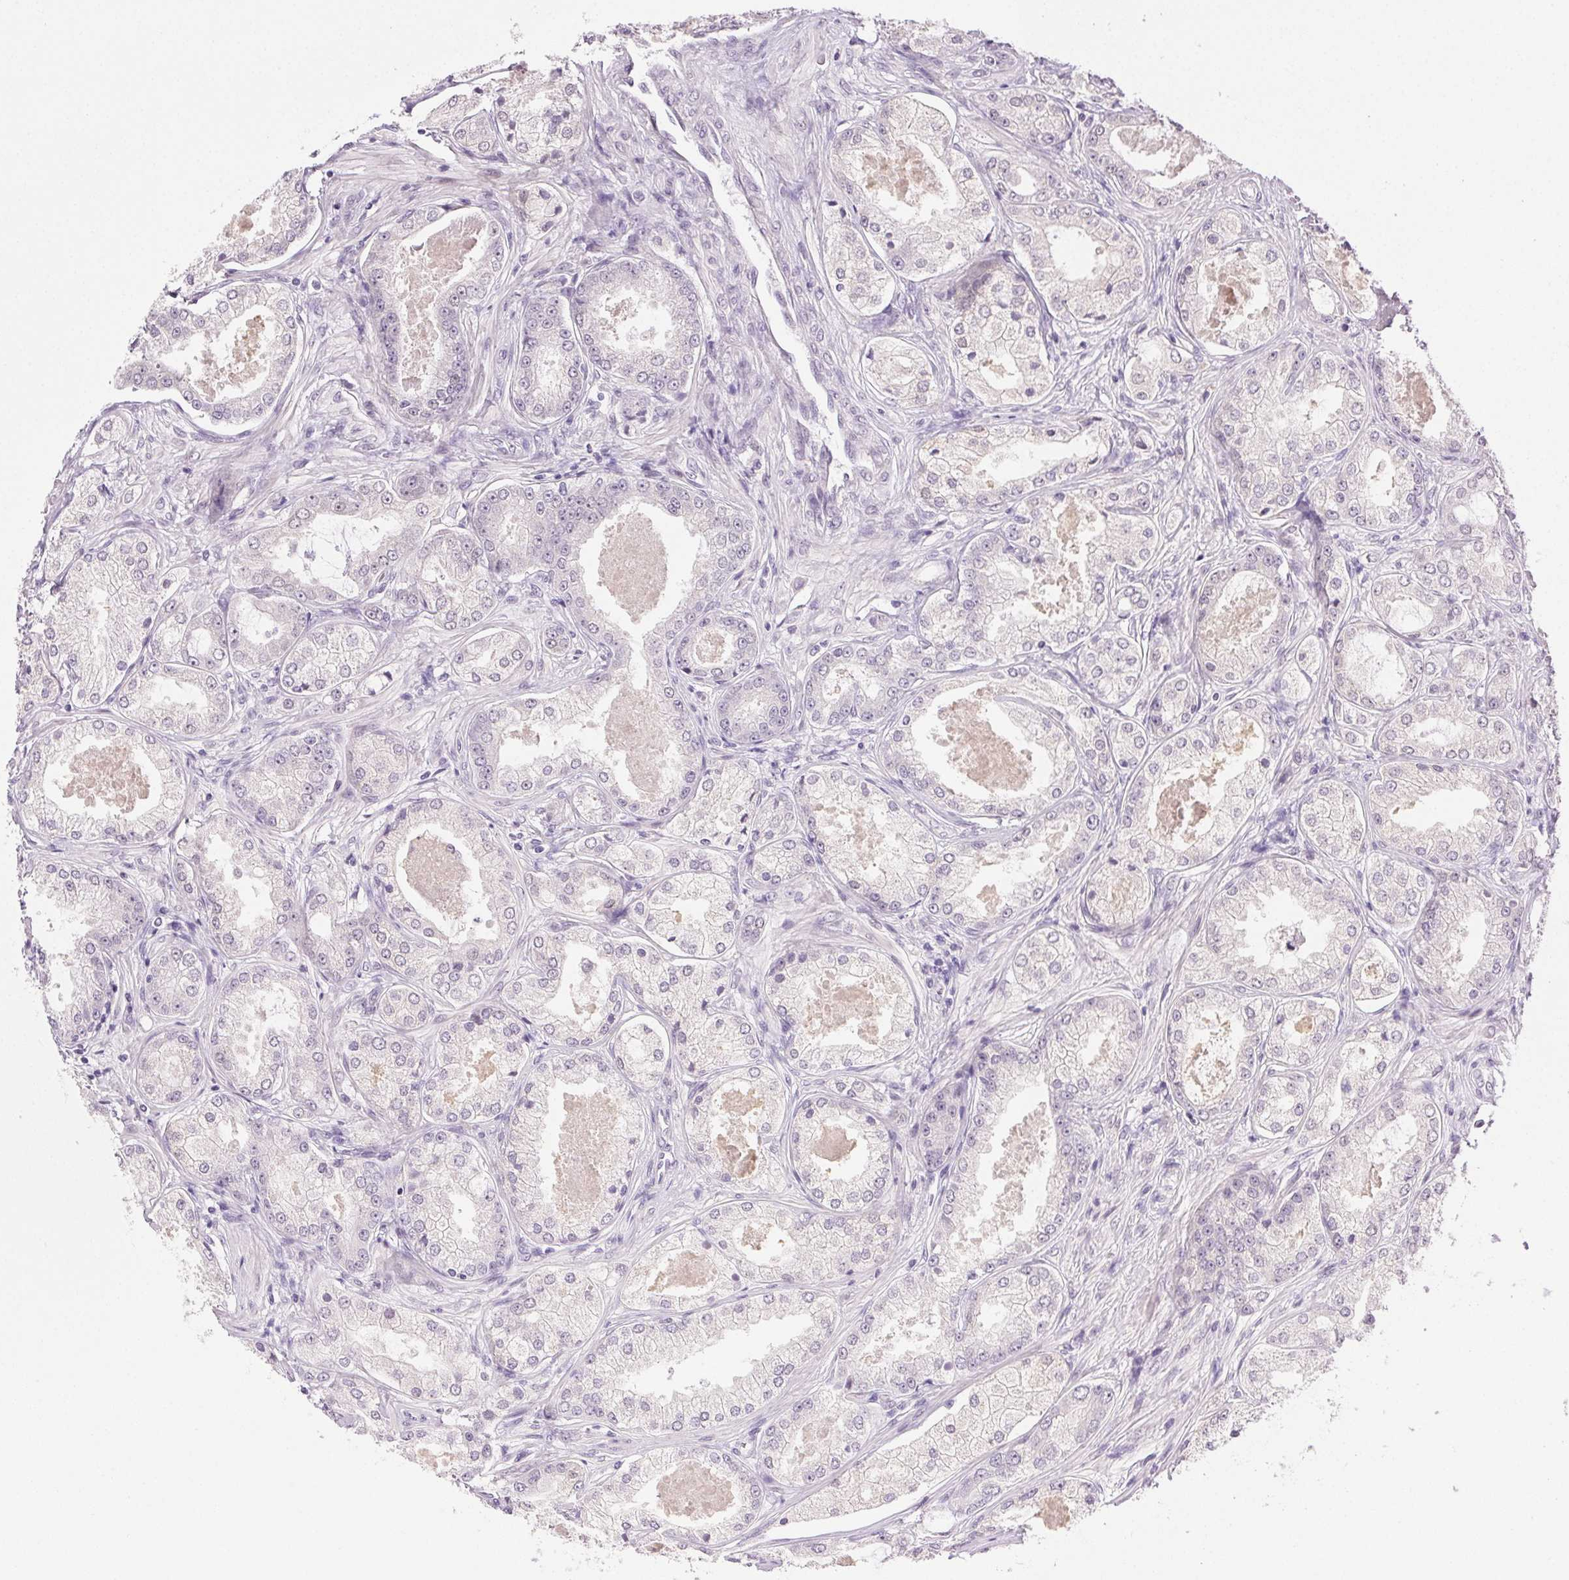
{"staining": {"intensity": "negative", "quantity": "none", "location": "none"}, "tissue": "prostate cancer", "cell_type": "Tumor cells", "image_type": "cancer", "snomed": [{"axis": "morphology", "description": "Adenocarcinoma, Low grade"}, {"axis": "topography", "description": "Prostate"}], "caption": "A high-resolution micrograph shows immunohistochemistry staining of prostate cancer (adenocarcinoma (low-grade)), which shows no significant expression in tumor cells. (Immunohistochemistry (ihc), brightfield microscopy, high magnification).", "gene": "CLDN10", "patient": {"sex": "male", "age": 68}}